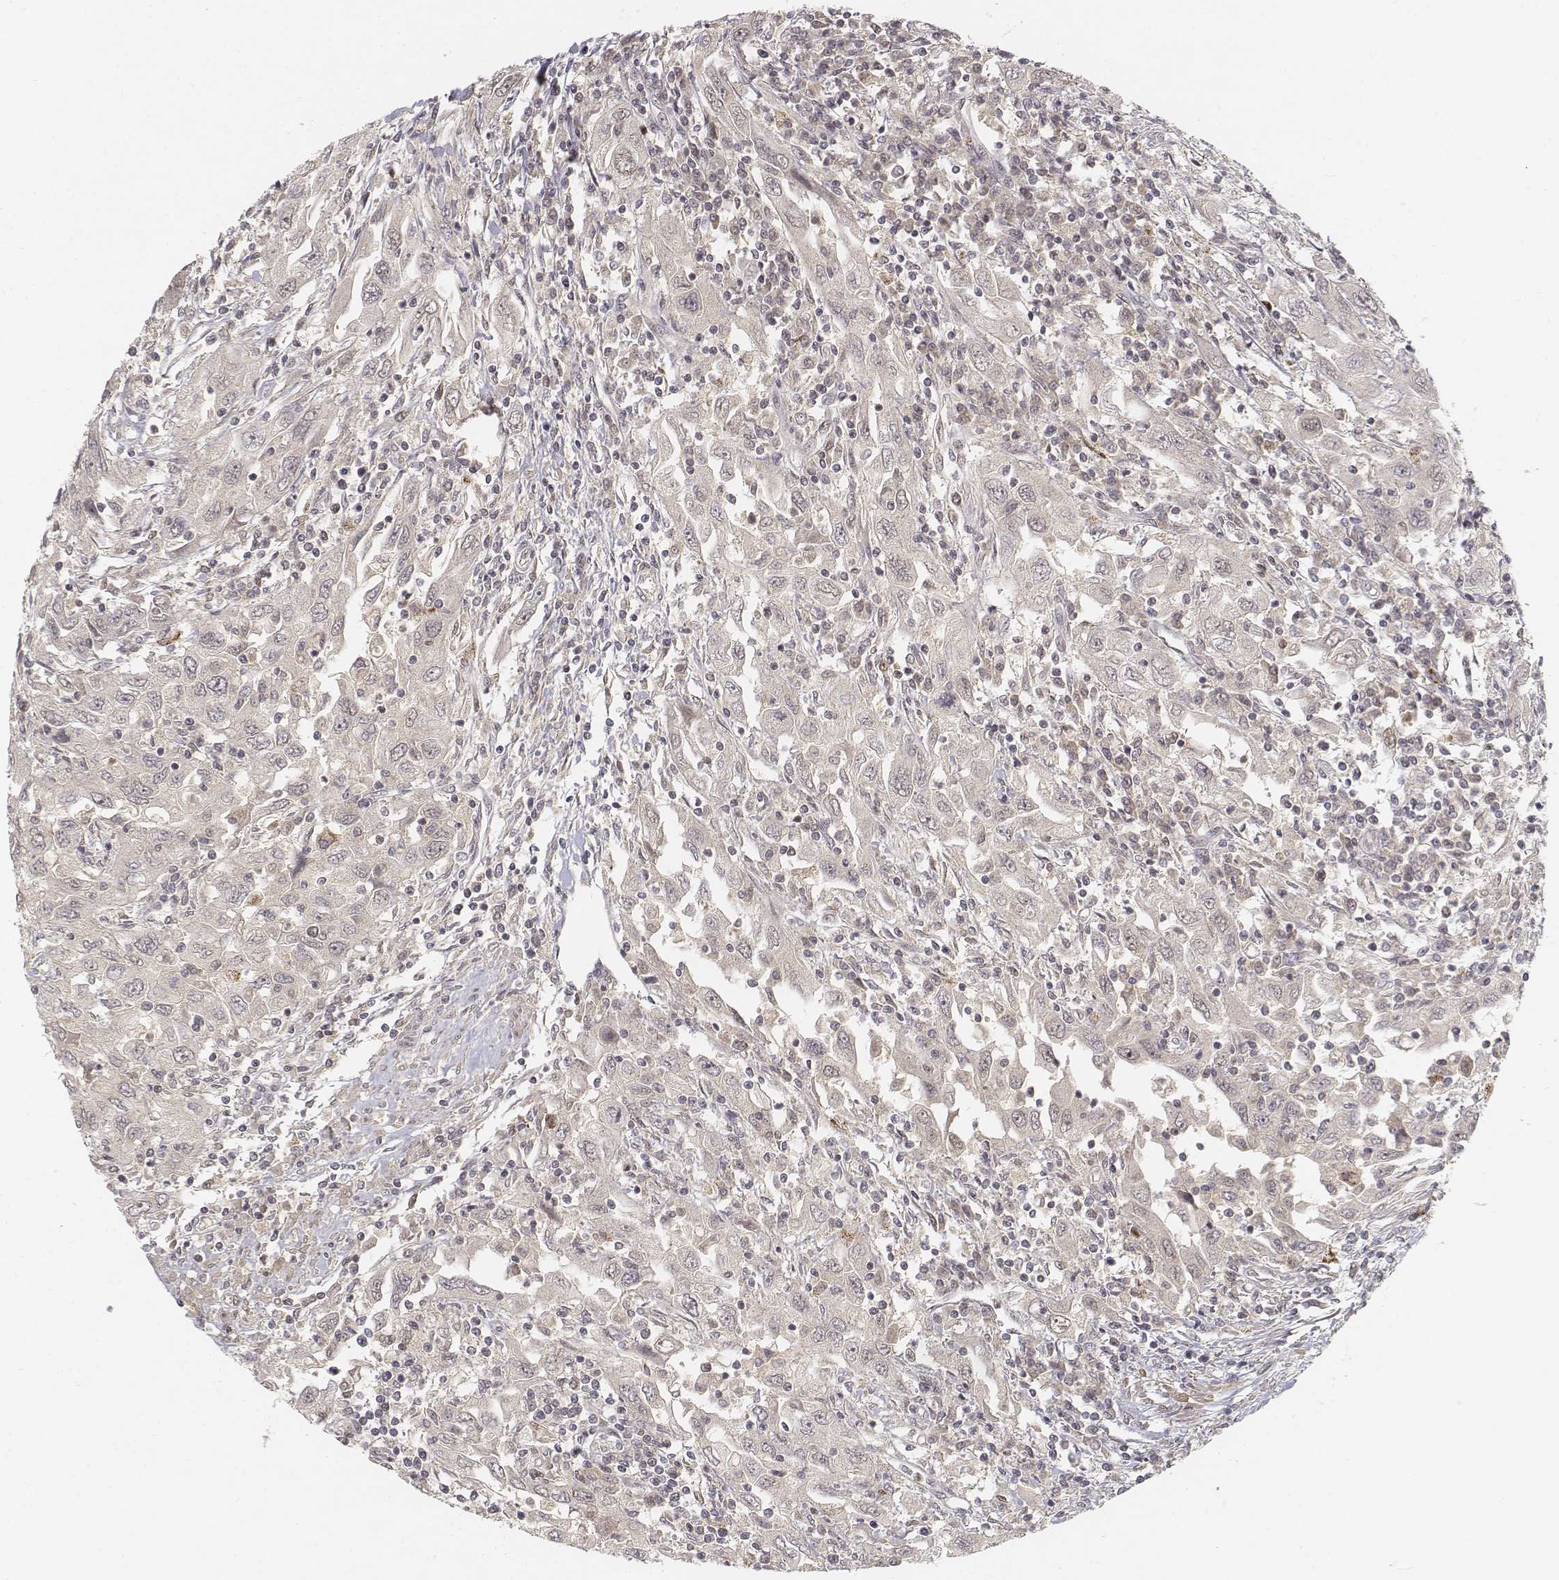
{"staining": {"intensity": "negative", "quantity": "none", "location": "none"}, "tissue": "urothelial cancer", "cell_type": "Tumor cells", "image_type": "cancer", "snomed": [{"axis": "morphology", "description": "Urothelial carcinoma, High grade"}, {"axis": "topography", "description": "Urinary bladder"}], "caption": "Tumor cells show no significant expression in urothelial carcinoma (high-grade).", "gene": "FANCD2", "patient": {"sex": "male", "age": 76}}